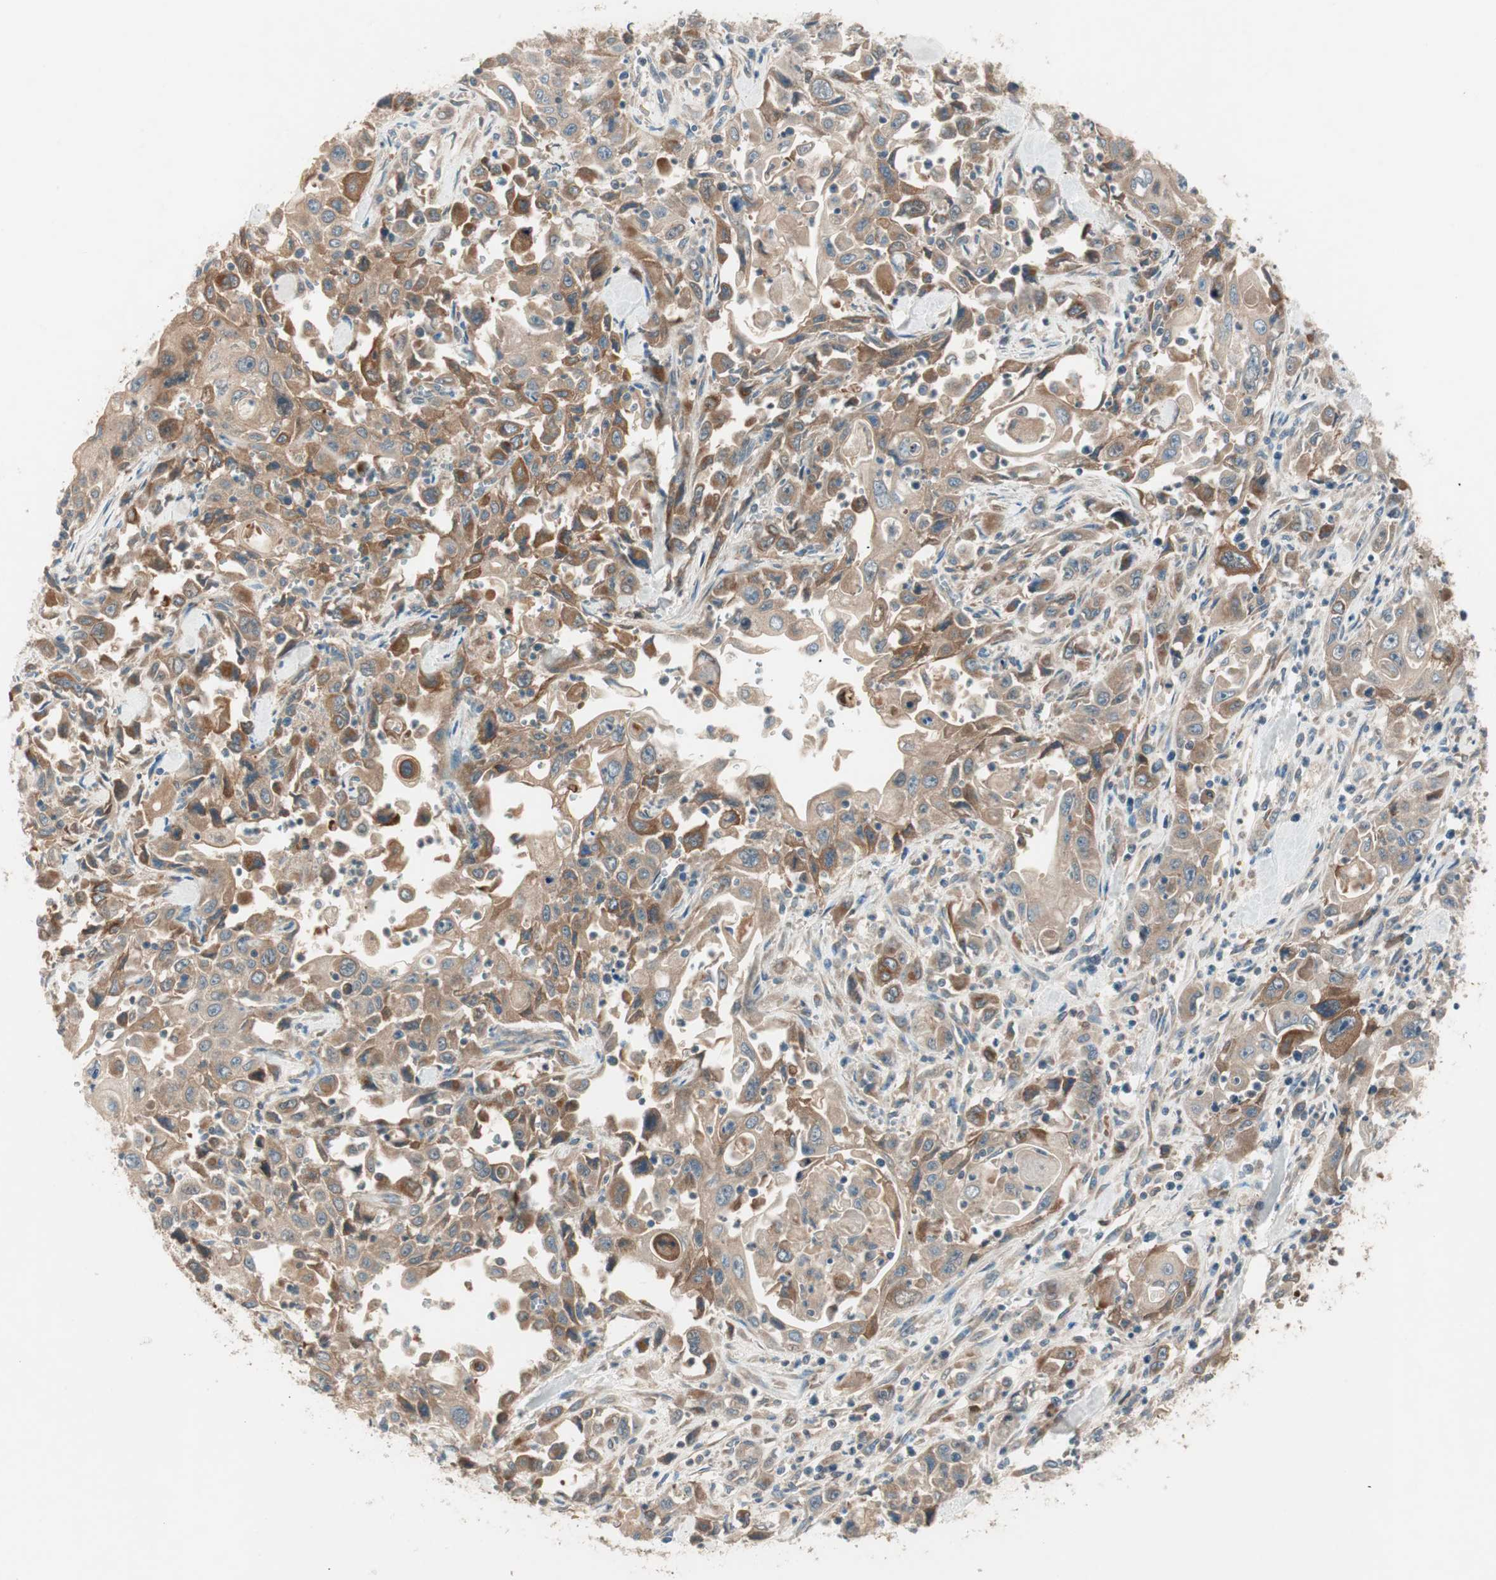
{"staining": {"intensity": "moderate", "quantity": ">75%", "location": "cytoplasmic/membranous"}, "tissue": "pancreatic cancer", "cell_type": "Tumor cells", "image_type": "cancer", "snomed": [{"axis": "morphology", "description": "Adenocarcinoma, NOS"}, {"axis": "topography", "description": "Pancreas"}], "caption": "IHC photomicrograph of adenocarcinoma (pancreatic) stained for a protein (brown), which reveals medium levels of moderate cytoplasmic/membranous staining in approximately >75% of tumor cells.", "gene": "GALT", "patient": {"sex": "male", "age": 70}}